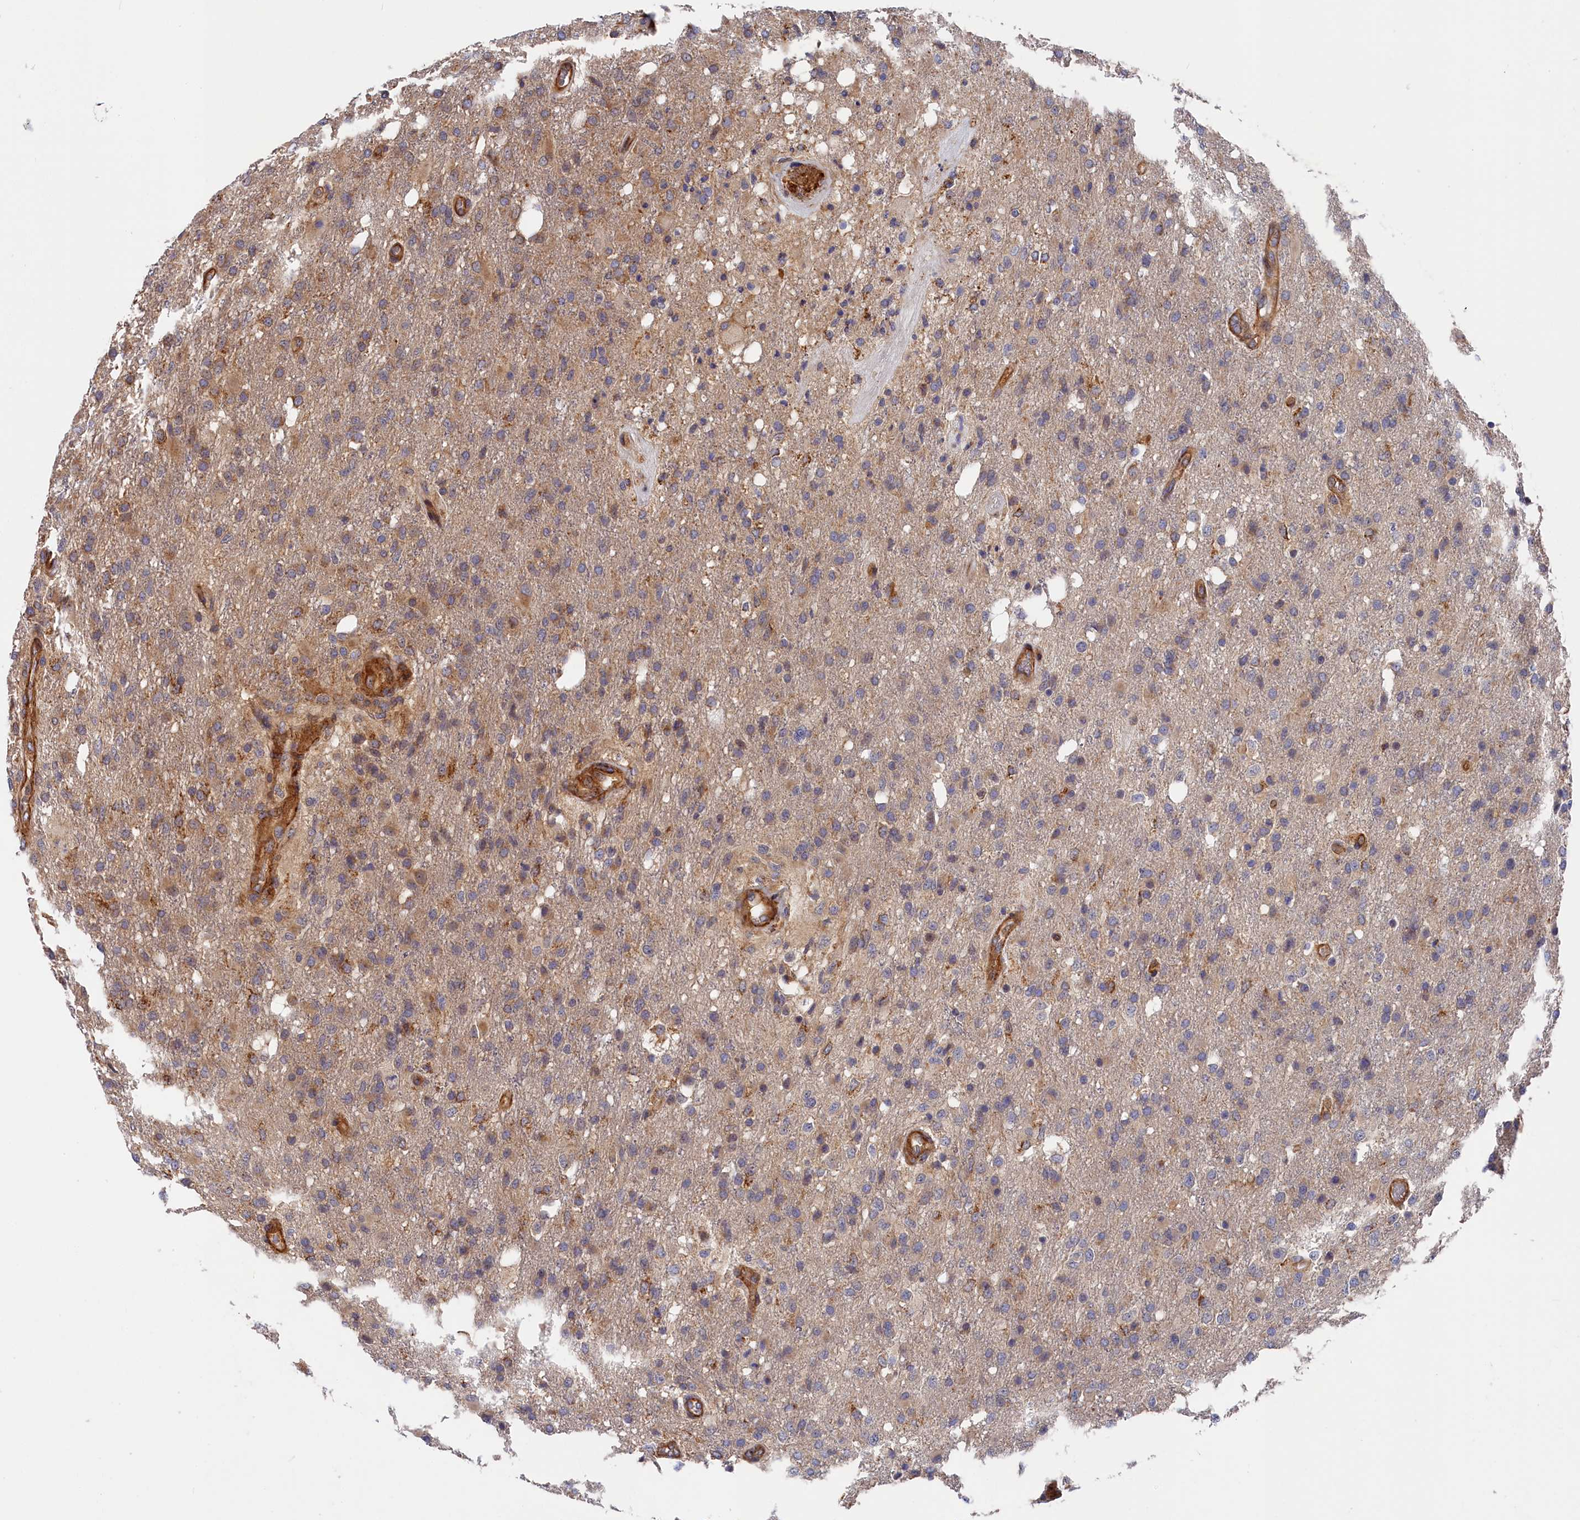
{"staining": {"intensity": "weak", "quantity": "<25%", "location": "cytoplasmic/membranous"}, "tissue": "glioma", "cell_type": "Tumor cells", "image_type": "cancer", "snomed": [{"axis": "morphology", "description": "Glioma, malignant, High grade"}, {"axis": "topography", "description": "Brain"}], "caption": "Image shows no significant protein positivity in tumor cells of malignant high-grade glioma.", "gene": "LDHD", "patient": {"sex": "female", "age": 74}}